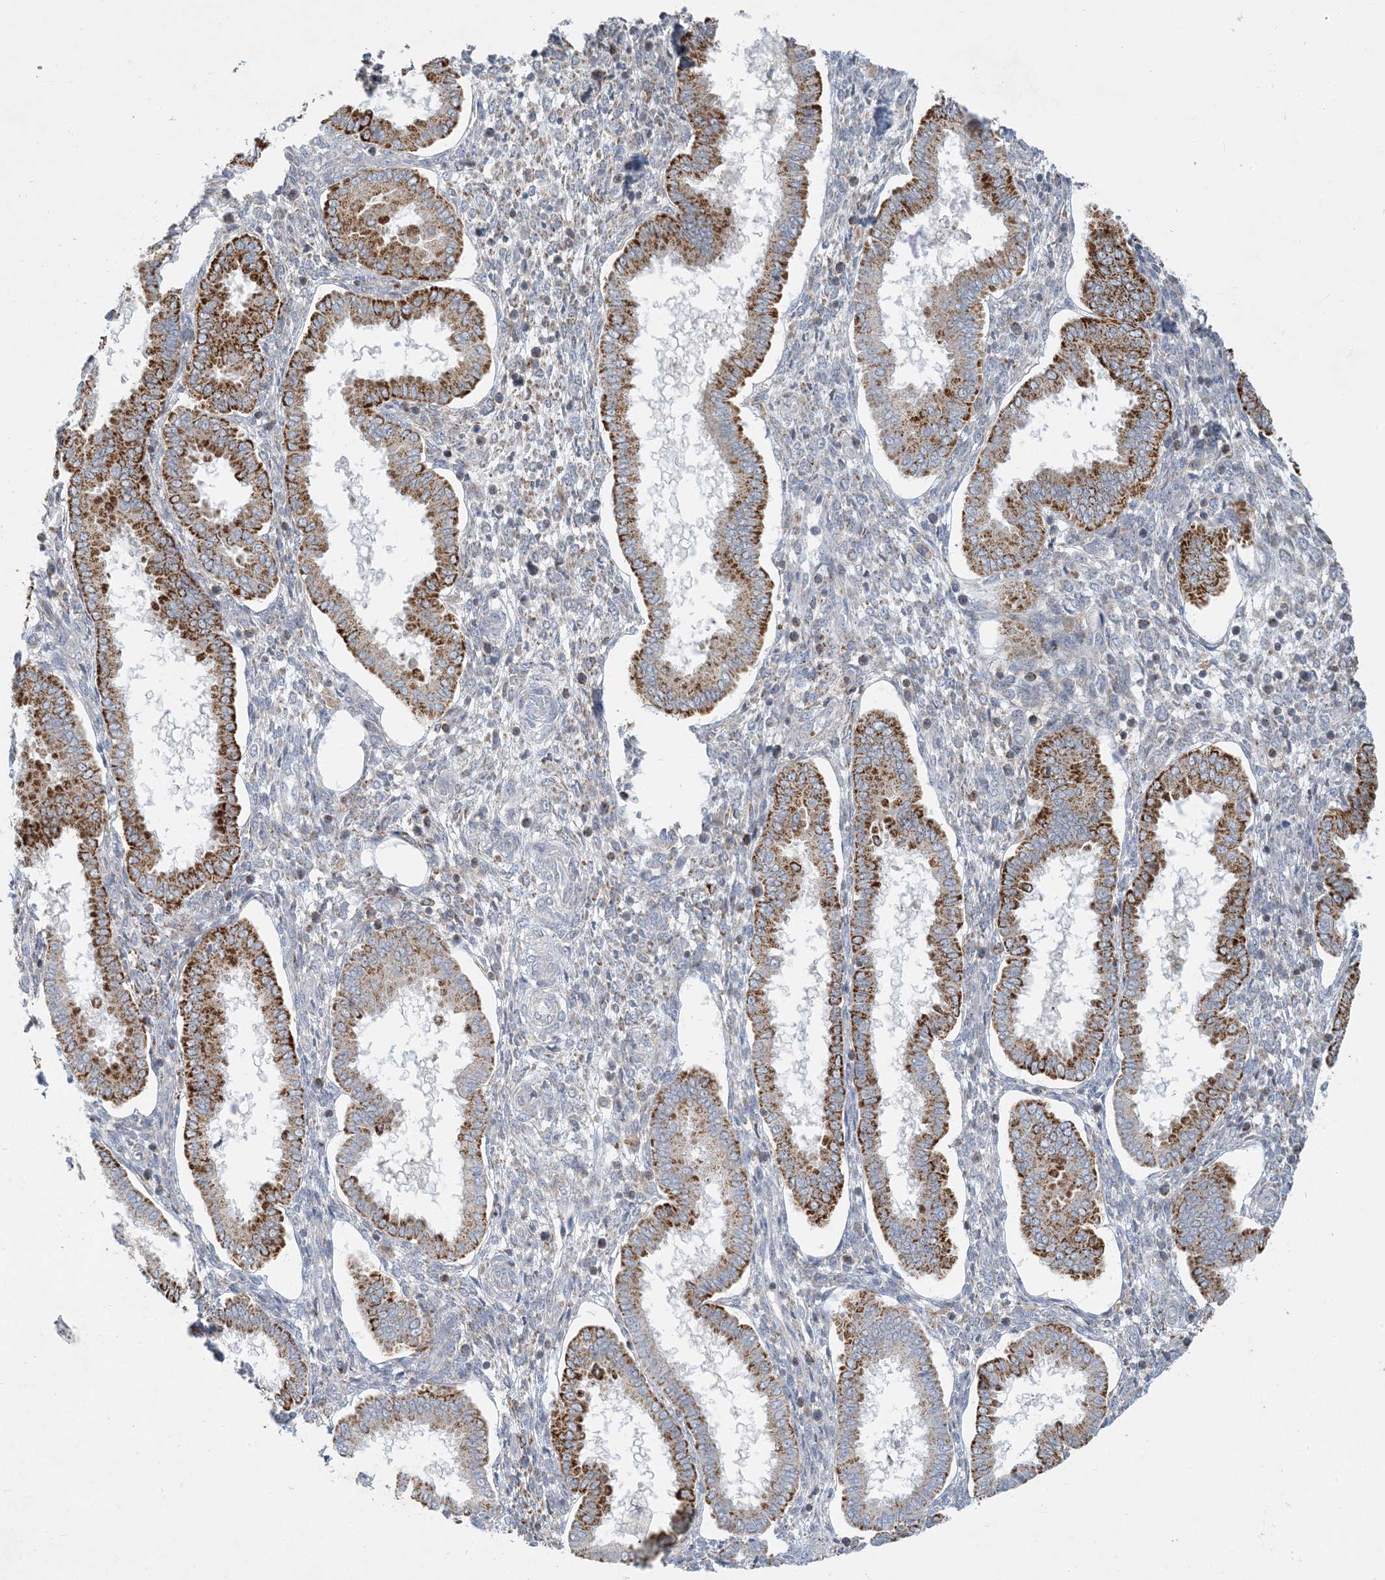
{"staining": {"intensity": "negative", "quantity": "none", "location": "none"}, "tissue": "endometrium", "cell_type": "Cells in endometrial stroma", "image_type": "normal", "snomed": [{"axis": "morphology", "description": "Normal tissue, NOS"}, {"axis": "topography", "description": "Endometrium"}], "caption": "Benign endometrium was stained to show a protein in brown. There is no significant expression in cells in endometrial stroma.", "gene": "LTN1", "patient": {"sex": "female", "age": 24}}